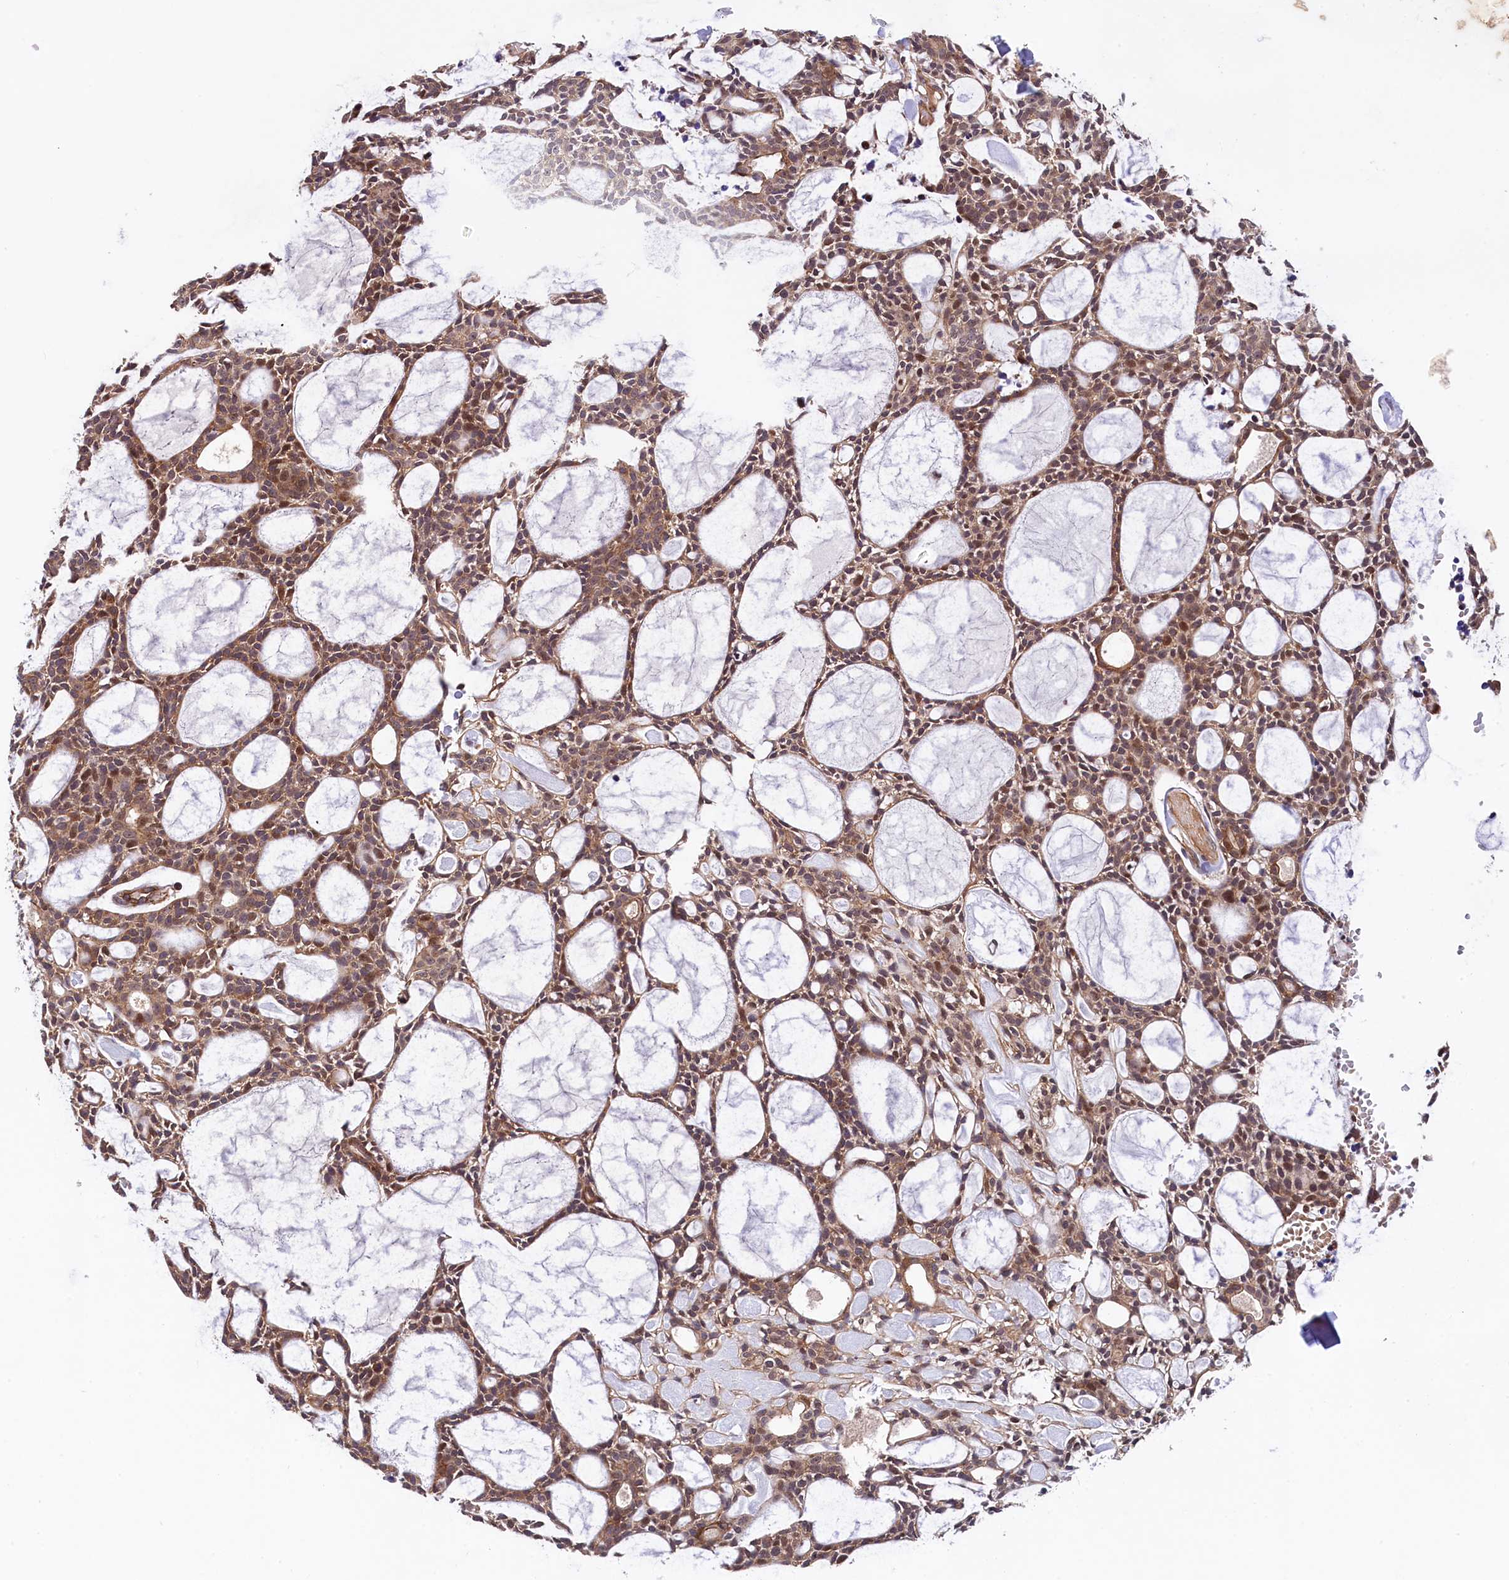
{"staining": {"intensity": "weak", "quantity": ">75%", "location": "cytoplasmic/membranous,nuclear"}, "tissue": "head and neck cancer", "cell_type": "Tumor cells", "image_type": "cancer", "snomed": [{"axis": "morphology", "description": "Adenocarcinoma, NOS"}, {"axis": "topography", "description": "Salivary gland"}, {"axis": "topography", "description": "Head-Neck"}], "caption": "Head and neck cancer tissue exhibits weak cytoplasmic/membranous and nuclear expression in approximately >75% of tumor cells, visualized by immunohistochemistry.", "gene": "ARL14EP", "patient": {"sex": "male", "age": 55}}